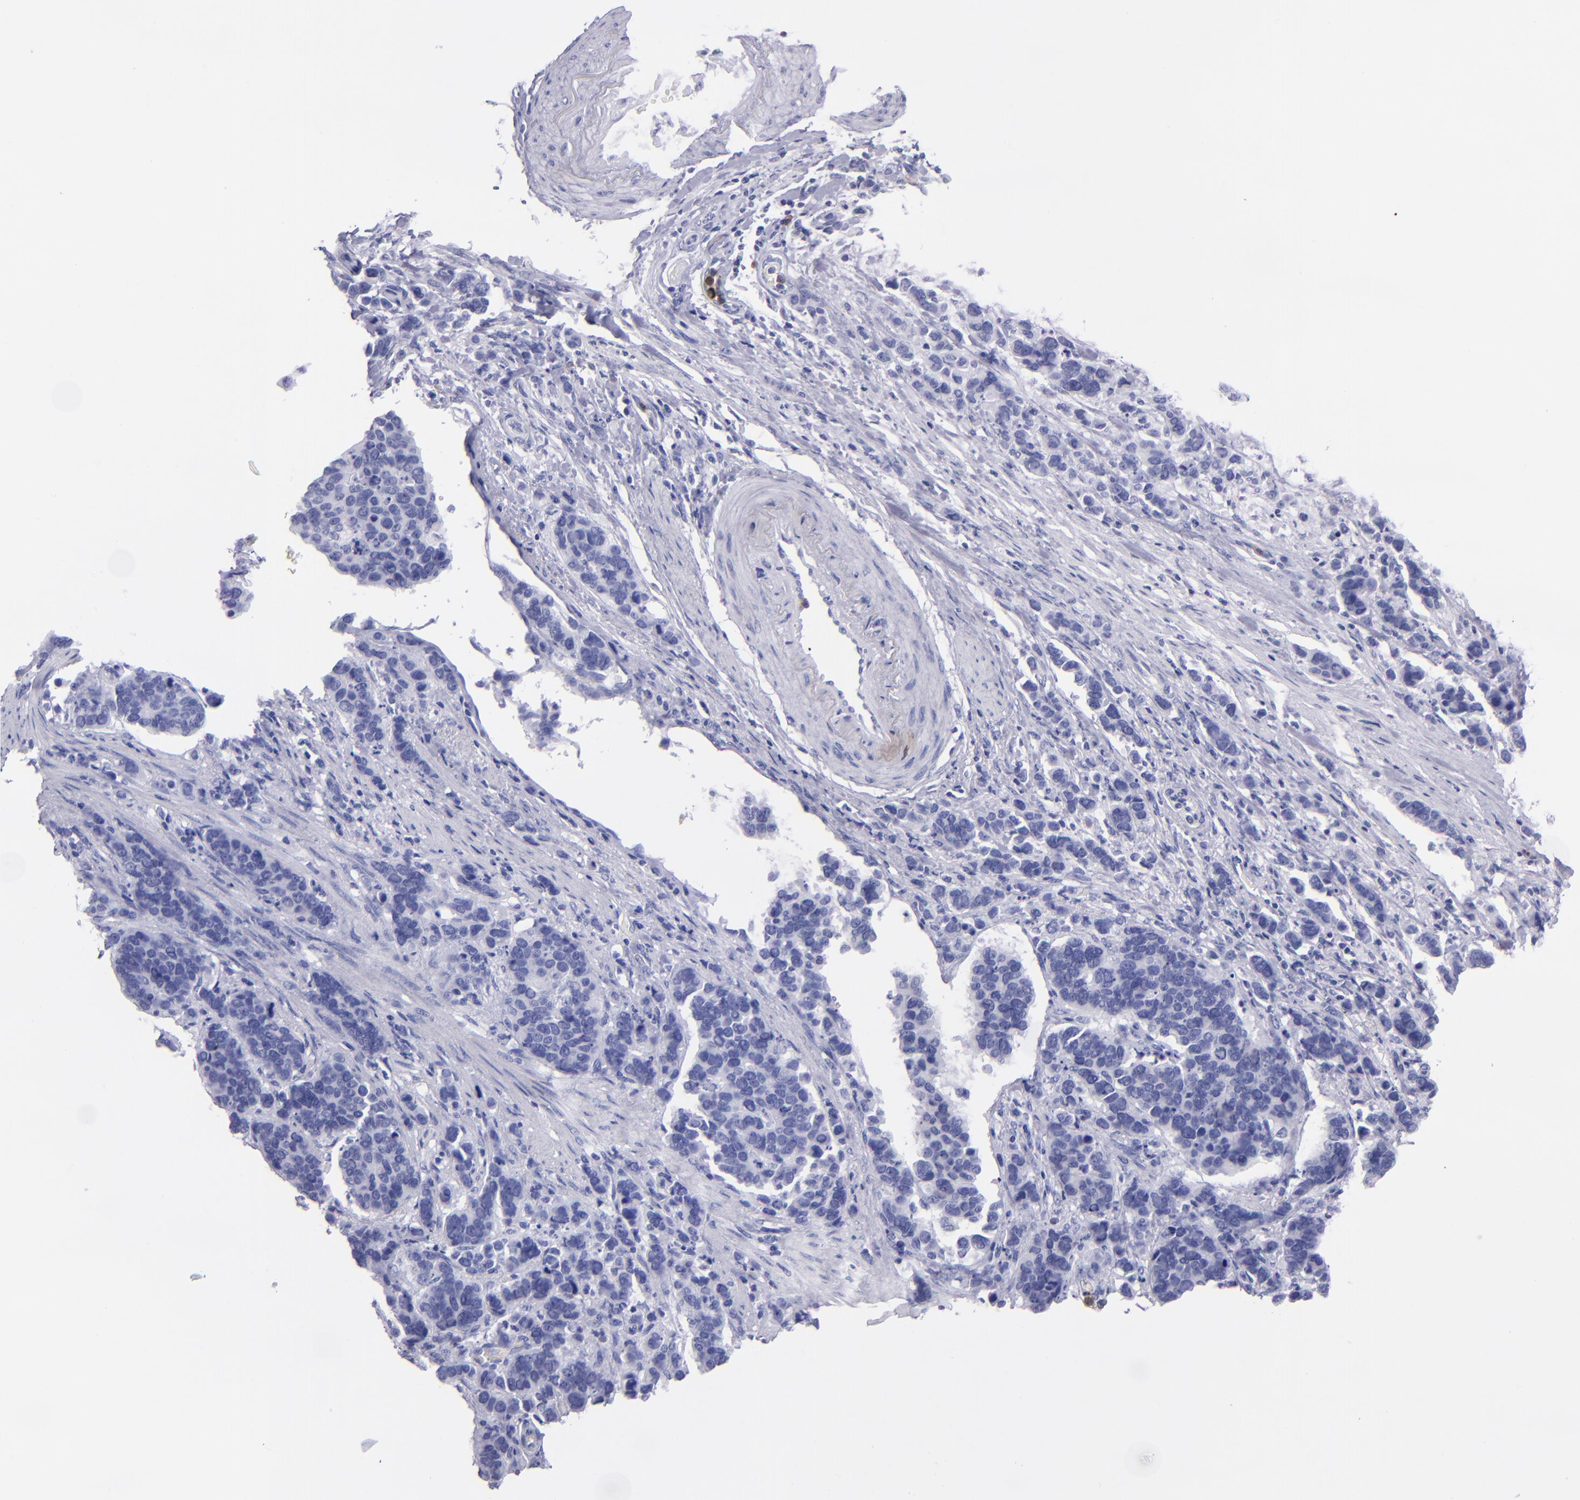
{"staining": {"intensity": "negative", "quantity": "none", "location": "none"}, "tissue": "stomach cancer", "cell_type": "Tumor cells", "image_type": "cancer", "snomed": [{"axis": "morphology", "description": "Adenocarcinoma, NOS"}, {"axis": "topography", "description": "Stomach, upper"}], "caption": "Immunohistochemistry histopathology image of neoplastic tissue: adenocarcinoma (stomach) stained with DAB (3,3'-diaminobenzidine) reveals no significant protein positivity in tumor cells.", "gene": "CR1", "patient": {"sex": "male", "age": 71}}